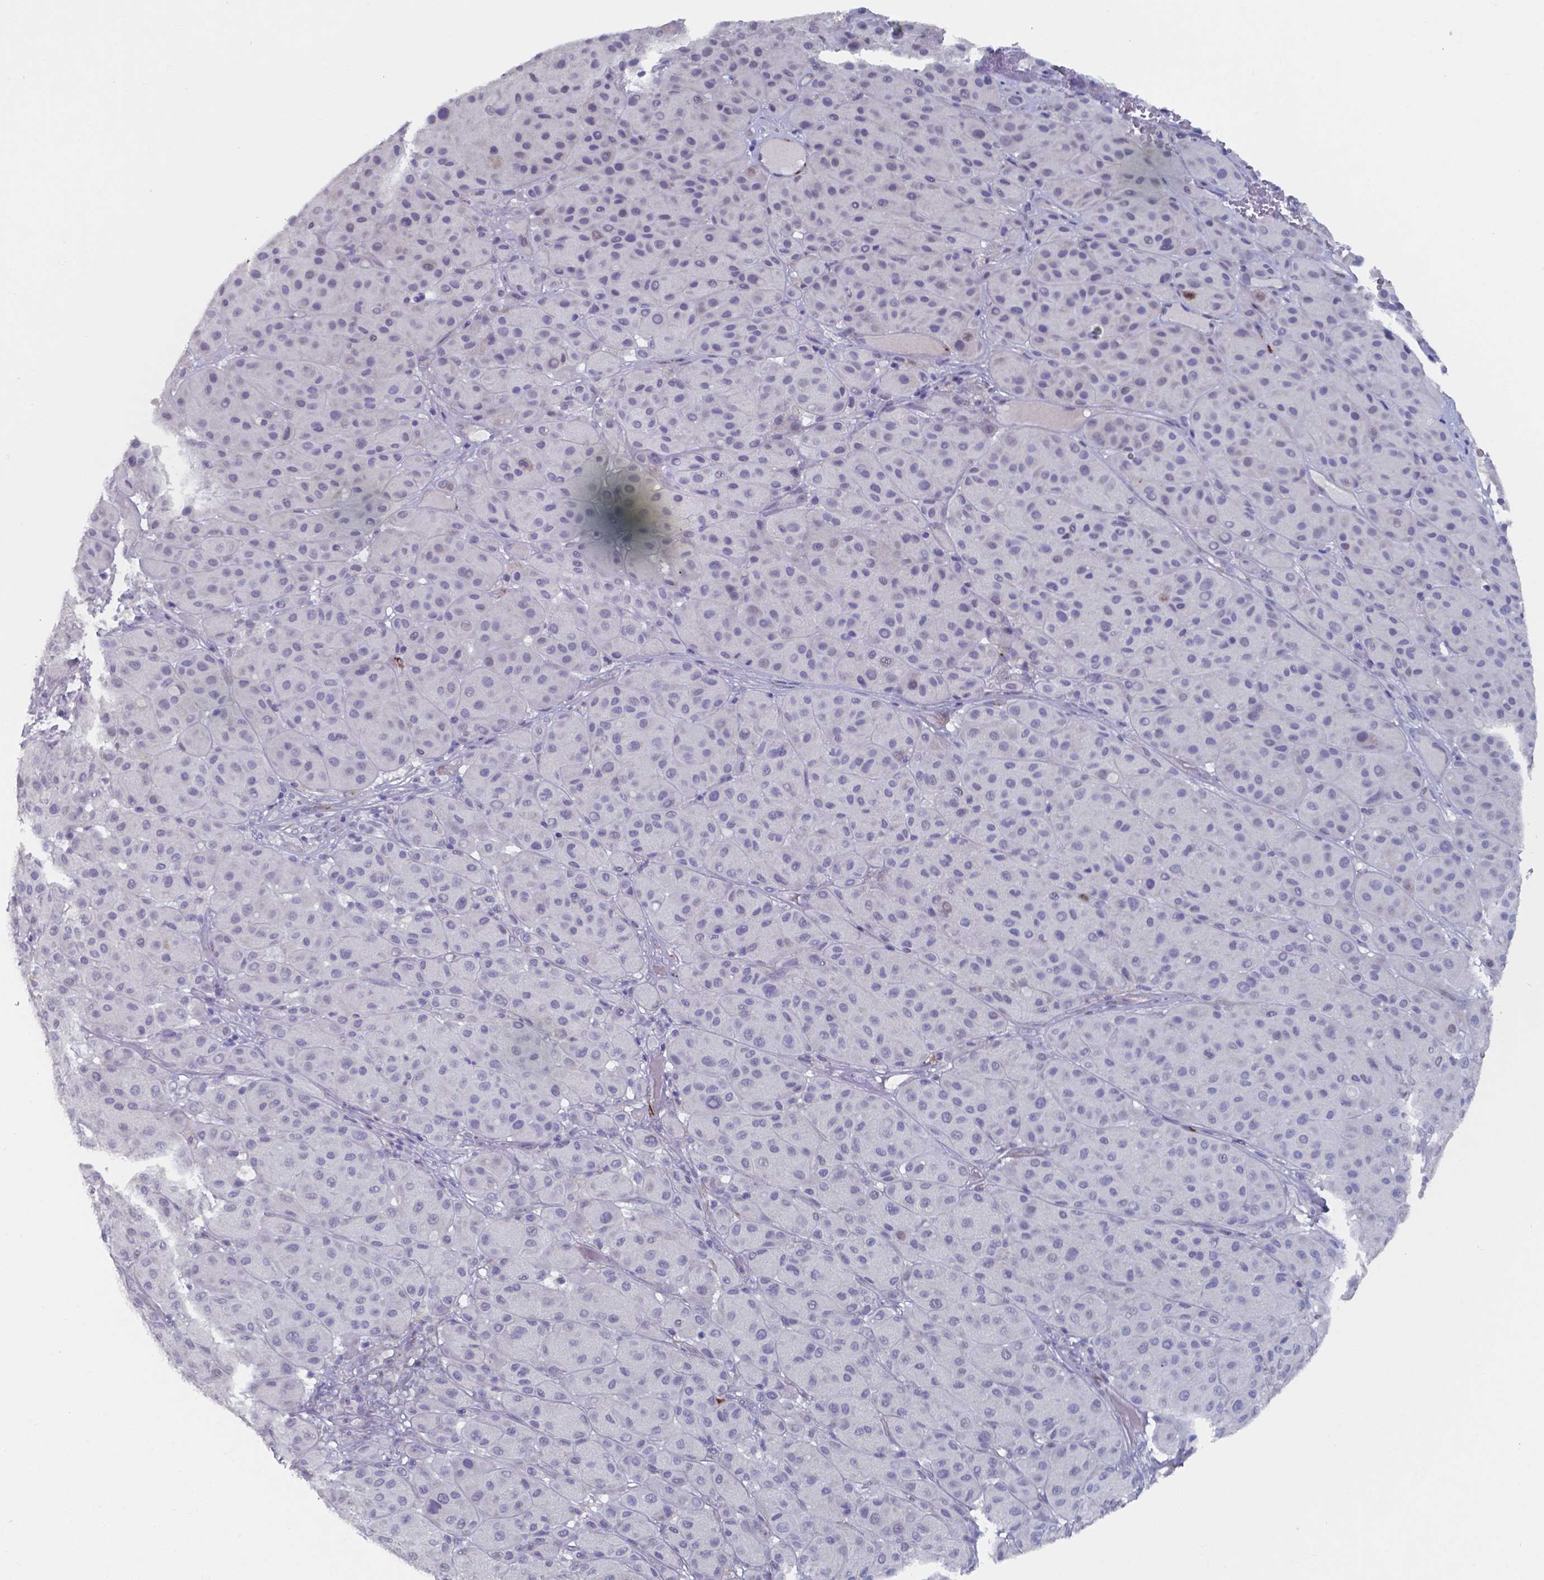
{"staining": {"intensity": "negative", "quantity": "none", "location": "none"}, "tissue": "melanoma", "cell_type": "Tumor cells", "image_type": "cancer", "snomed": [{"axis": "morphology", "description": "Malignant melanoma, Metastatic site"}, {"axis": "topography", "description": "Smooth muscle"}], "caption": "Immunohistochemistry of malignant melanoma (metastatic site) exhibits no expression in tumor cells.", "gene": "PLA2R1", "patient": {"sex": "male", "age": 41}}